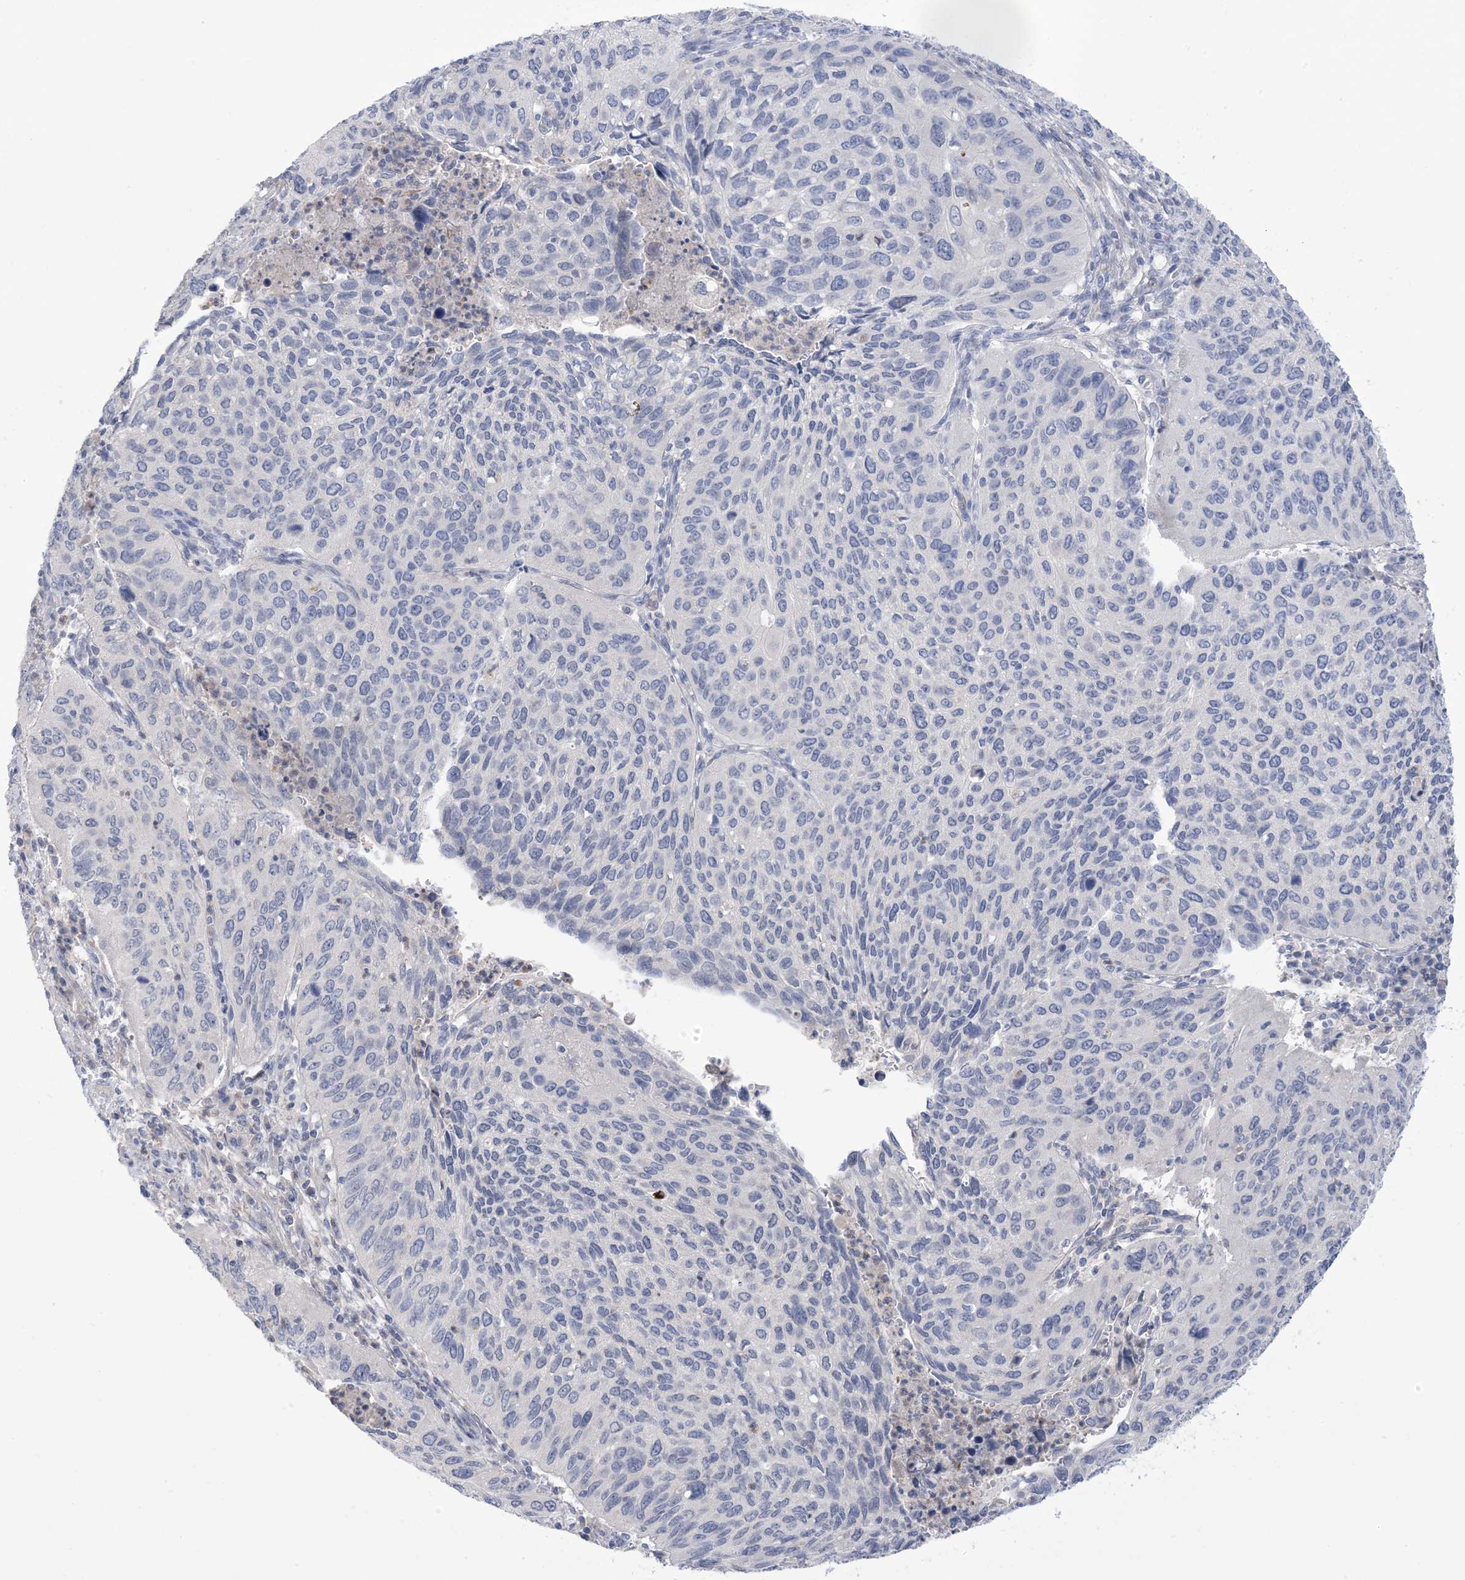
{"staining": {"intensity": "negative", "quantity": "none", "location": "none"}, "tissue": "cervical cancer", "cell_type": "Tumor cells", "image_type": "cancer", "snomed": [{"axis": "morphology", "description": "Squamous cell carcinoma, NOS"}, {"axis": "topography", "description": "Cervix"}], "caption": "The immunohistochemistry photomicrograph has no significant expression in tumor cells of cervical squamous cell carcinoma tissue.", "gene": "TTYH1", "patient": {"sex": "female", "age": 38}}